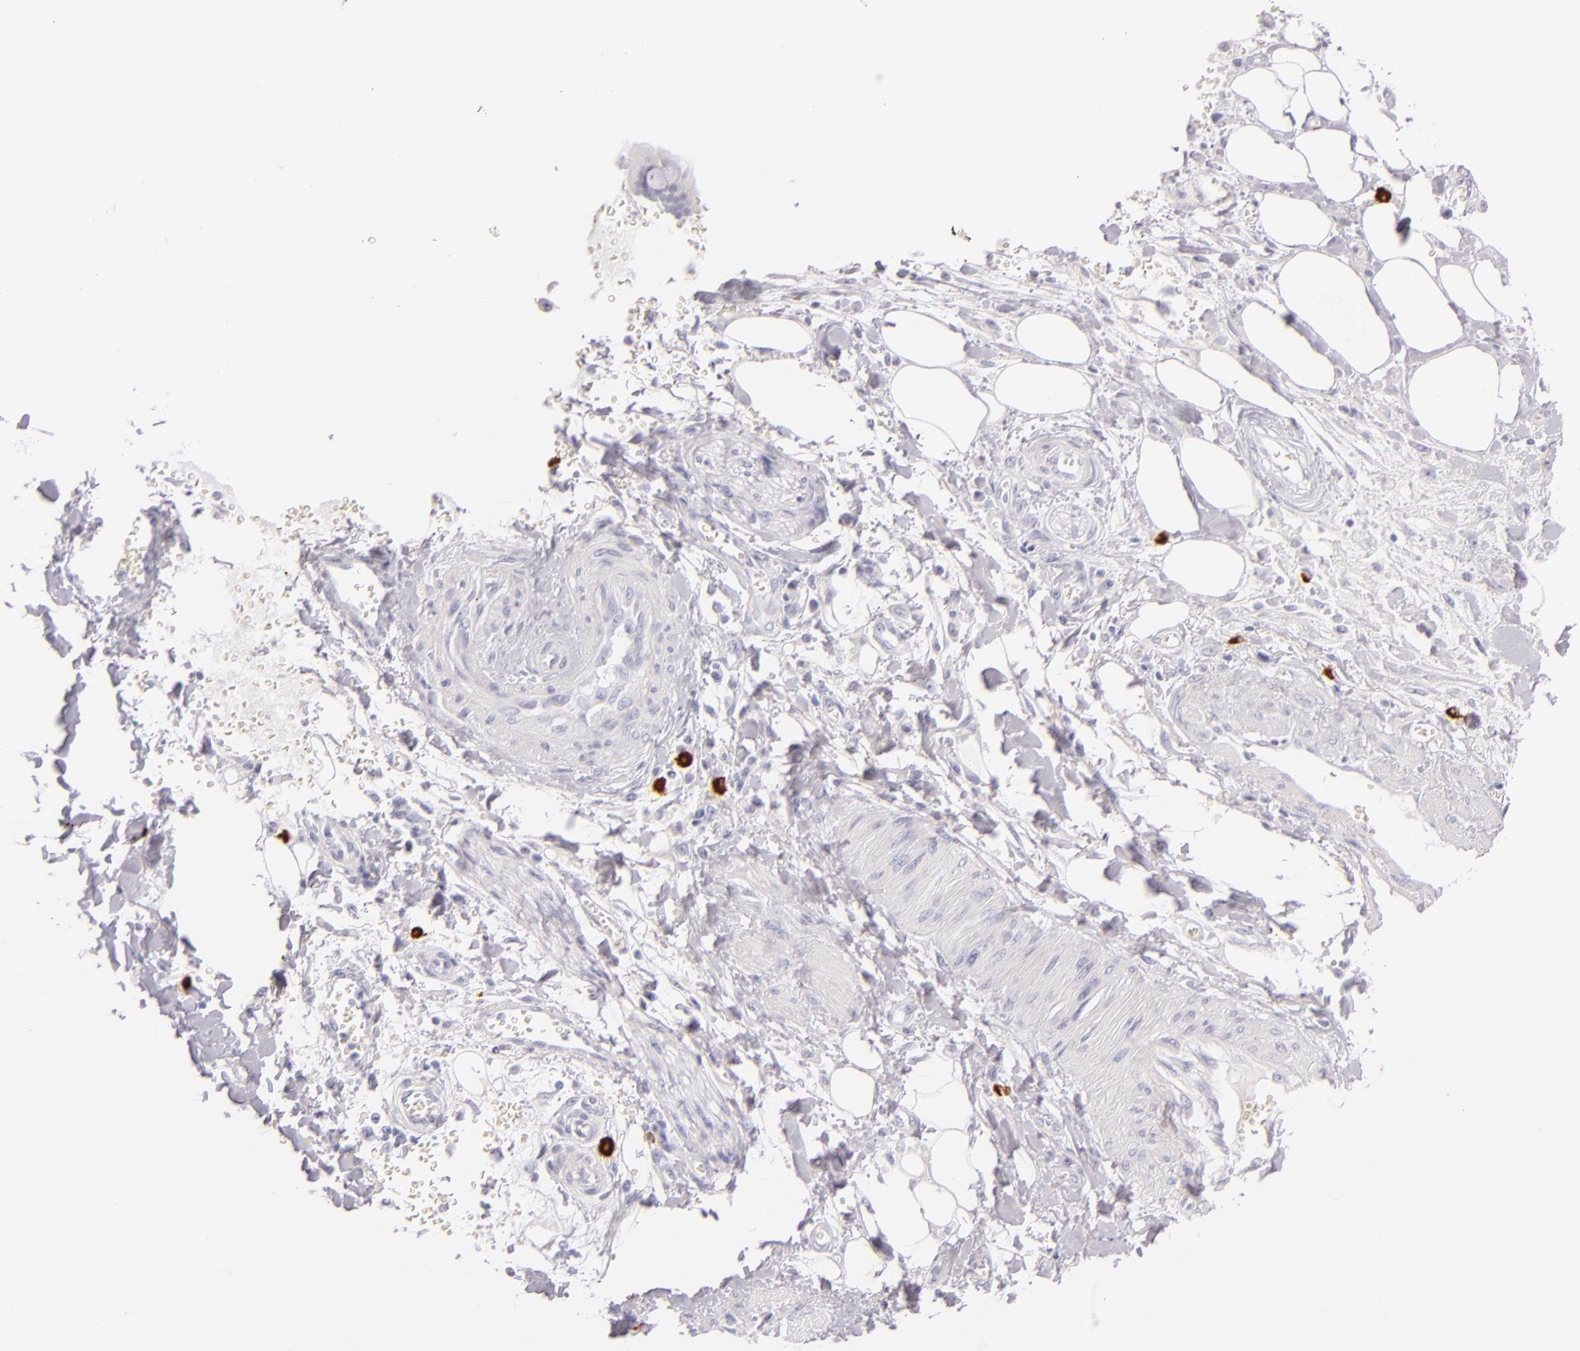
{"staining": {"intensity": "negative", "quantity": "none", "location": "none"}, "tissue": "pancreatic cancer", "cell_type": "Tumor cells", "image_type": "cancer", "snomed": [{"axis": "morphology", "description": "Adenocarcinoma, NOS"}, {"axis": "topography", "description": "Pancreas"}], "caption": "Immunohistochemistry image of human pancreatic cancer stained for a protein (brown), which reveals no expression in tumor cells.", "gene": "TPSD1", "patient": {"sex": "male", "age": 69}}